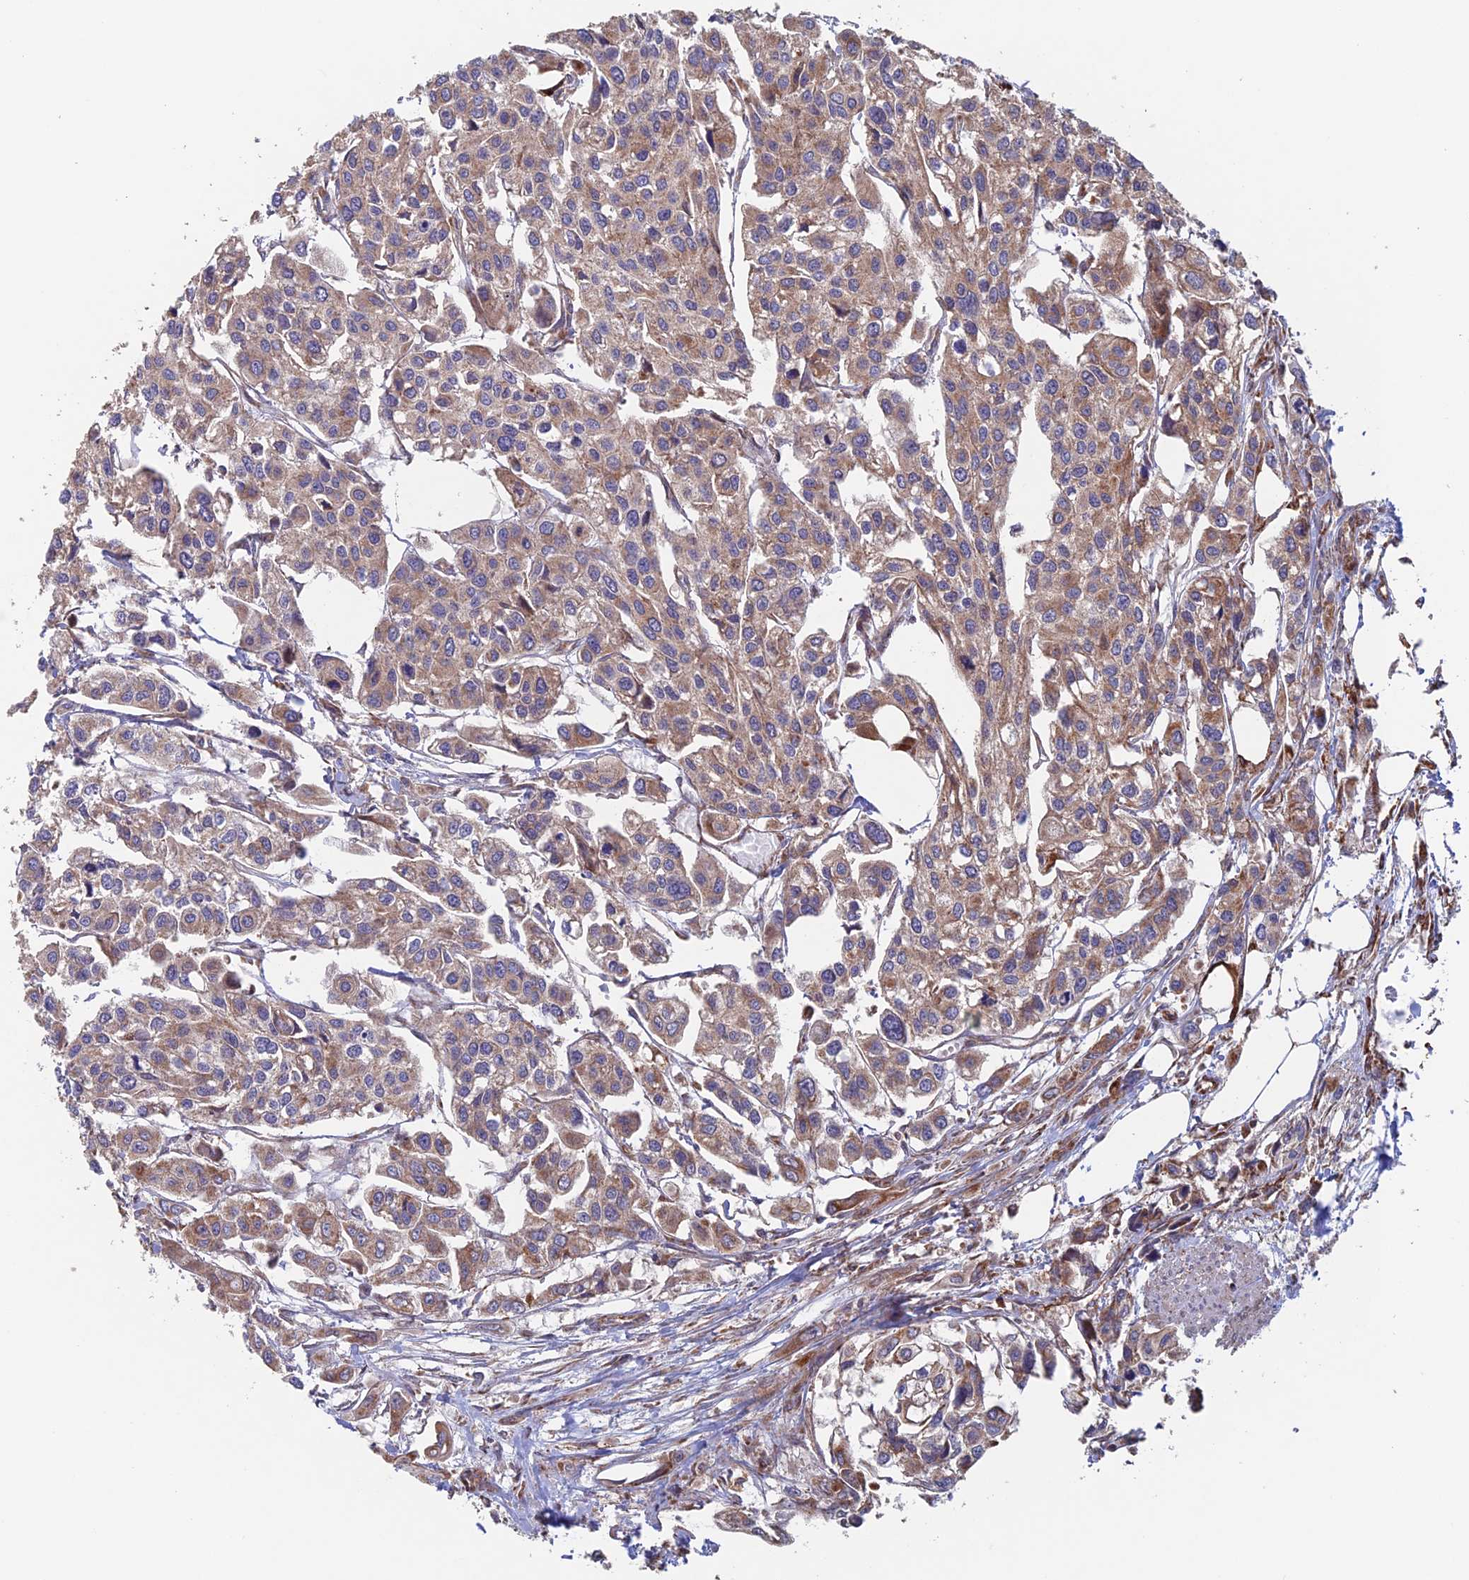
{"staining": {"intensity": "moderate", "quantity": ">75%", "location": "cytoplasmic/membranous"}, "tissue": "urothelial cancer", "cell_type": "Tumor cells", "image_type": "cancer", "snomed": [{"axis": "morphology", "description": "Urothelial carcinoma, High grade"}, {"axis": "topography", "description": "Urinary bladder"}], "caption": "Immunohistochemistry (IHC) (DAB) staining of human urothelial carcinoma (high-grade) demonstrates moderate cytoplasmic/membranous protein positivity in approximately >75% of tumor cells. (Stains: DAB (3,3'-diaminobenzidine) in brown, nuclei in blue, Microscopy: brightfield microscopy at high magnification).", "gene": "MRPL1", "patient": {"sex": "male", "age": 67}}